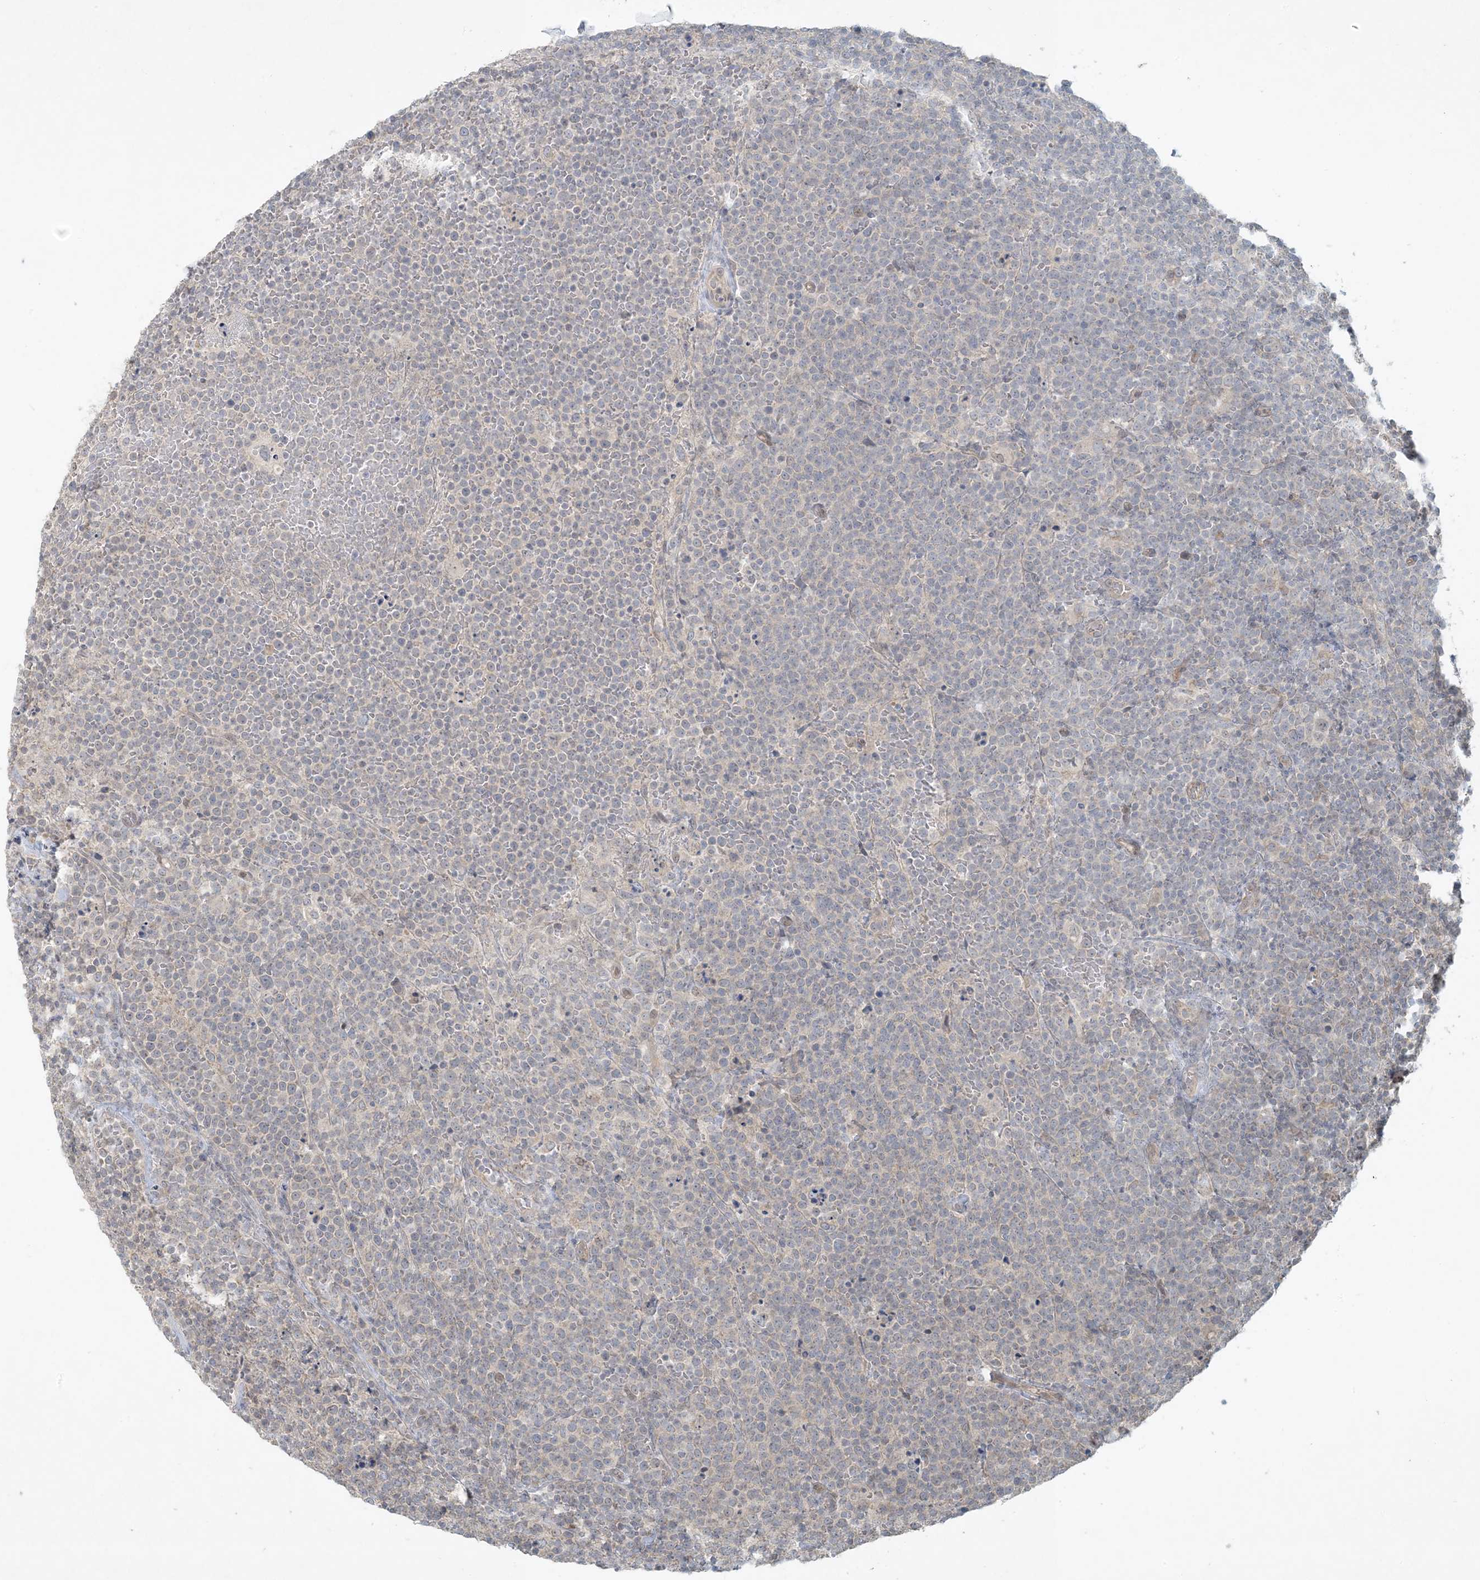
{"staining": {"intensity": "negative", "quantity": "none", "location": "none"}, "tissue": "lymphoma", "cell_type": "Tumor cells", "image_type": "cancer", "snomed": [{"axis": "morphology", "description": "Malignant lymphoma, non-Hodgkin's type, High grade"}, {"axis": "topography", "description": "Lymph node"}], "caption": "Immunohistochemistry micrograph of neoplastic tissue: human malignant lymphoma, non-Hodgkin's type (high-grade) stained with DAB exhibits no significant protein staining in tumor cells.", "gene": "BCORL1", "patient": {"sex": "male", "age": 61}}